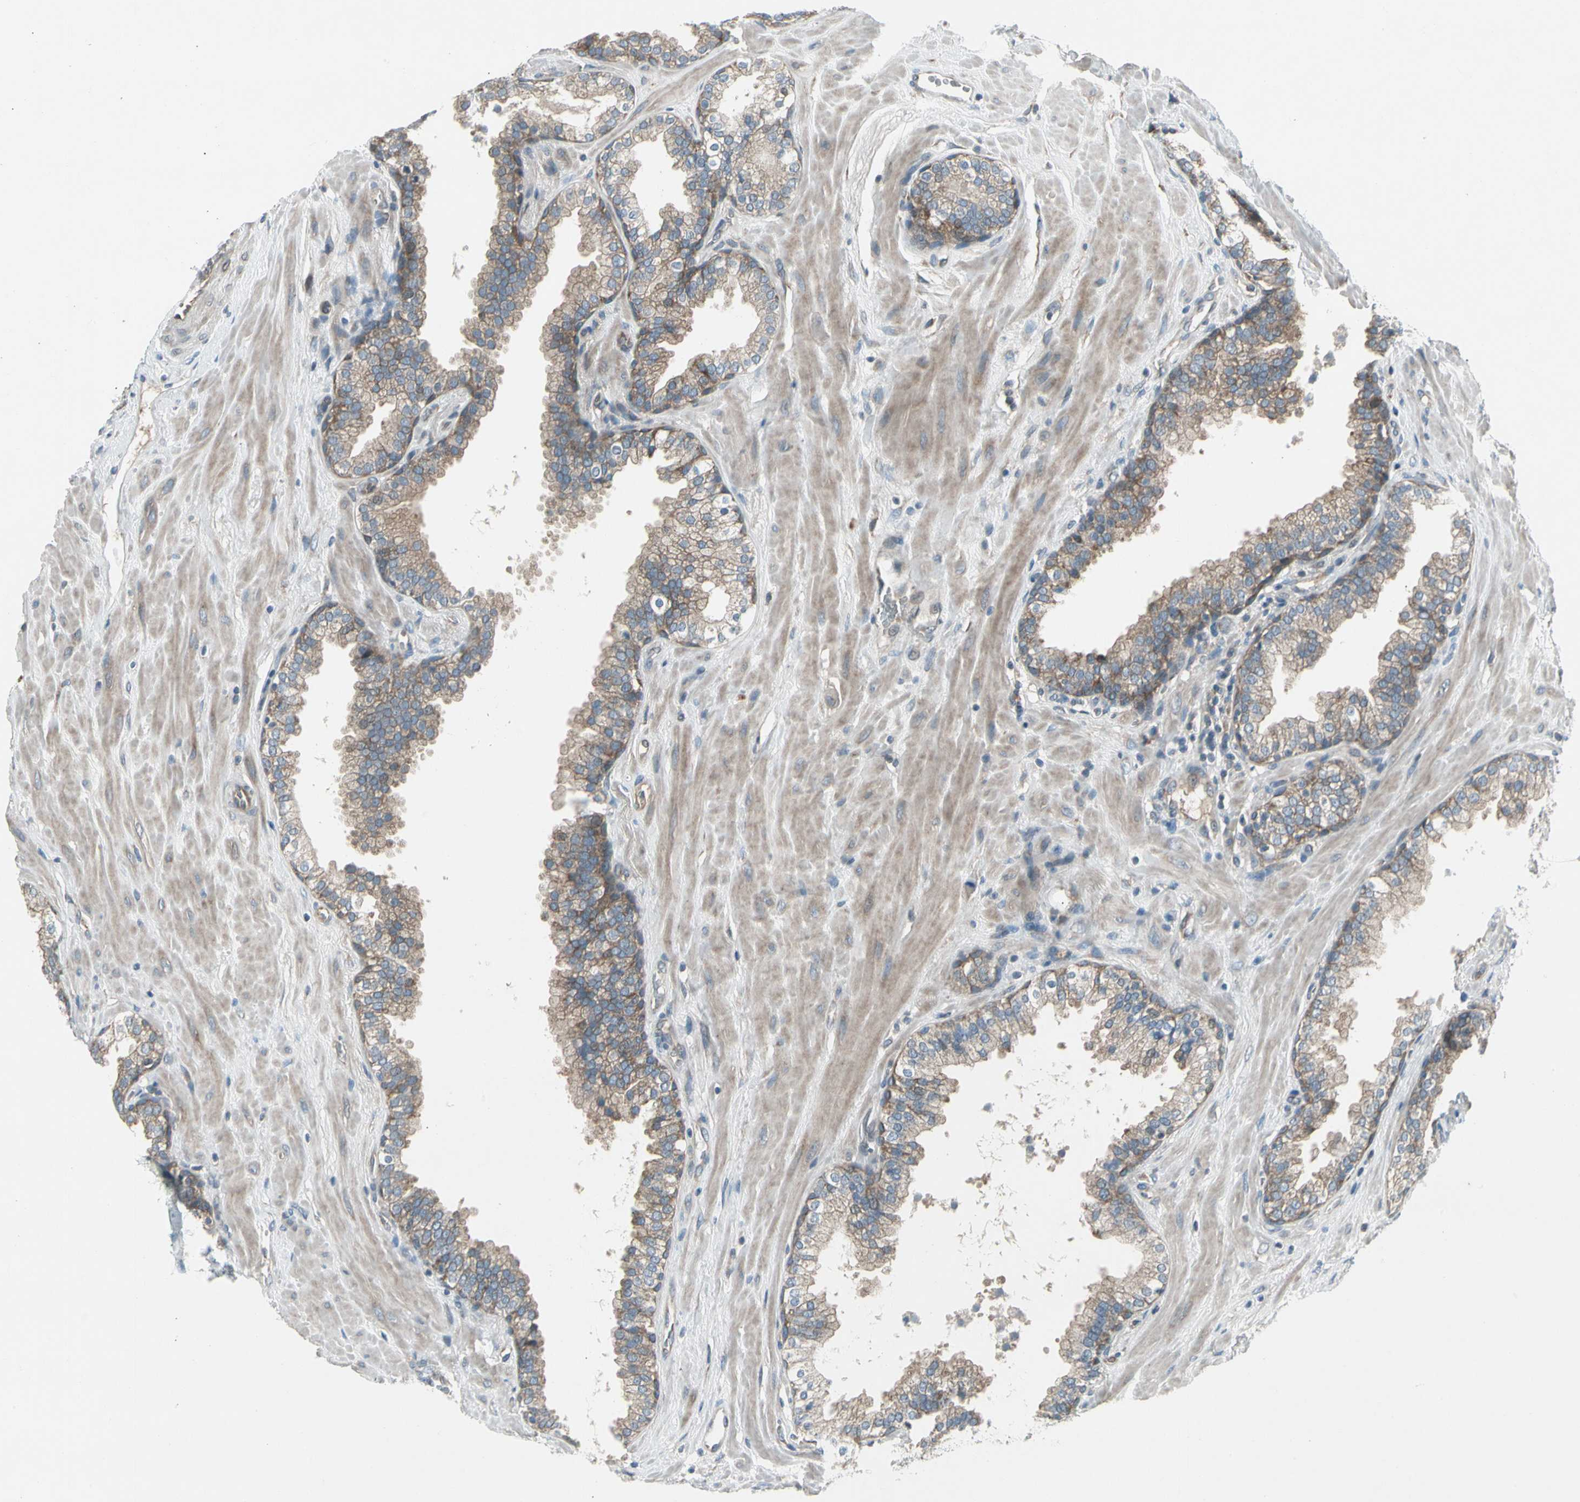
{"staining": {"intensity": "weak", "quantity": ">75%", "location": "cytoplasmic/membranous"}, "tissue": "prostate", "cell_type": "Glandular cells", "image_type": "normal", "snomed": [{"axis": "morphology", "description": "Normal tissue, NOS"}, {"axis": "topography", "description": "Prostate"}], "caption": "Protein staining by immunohistochemistry (IHC) reveals weak cytoplasmic/membranous expression in about >75% of glandular cells in benign prostate.", "gene": "PANK2", "patient": {"sex": "male", "age": 51}}